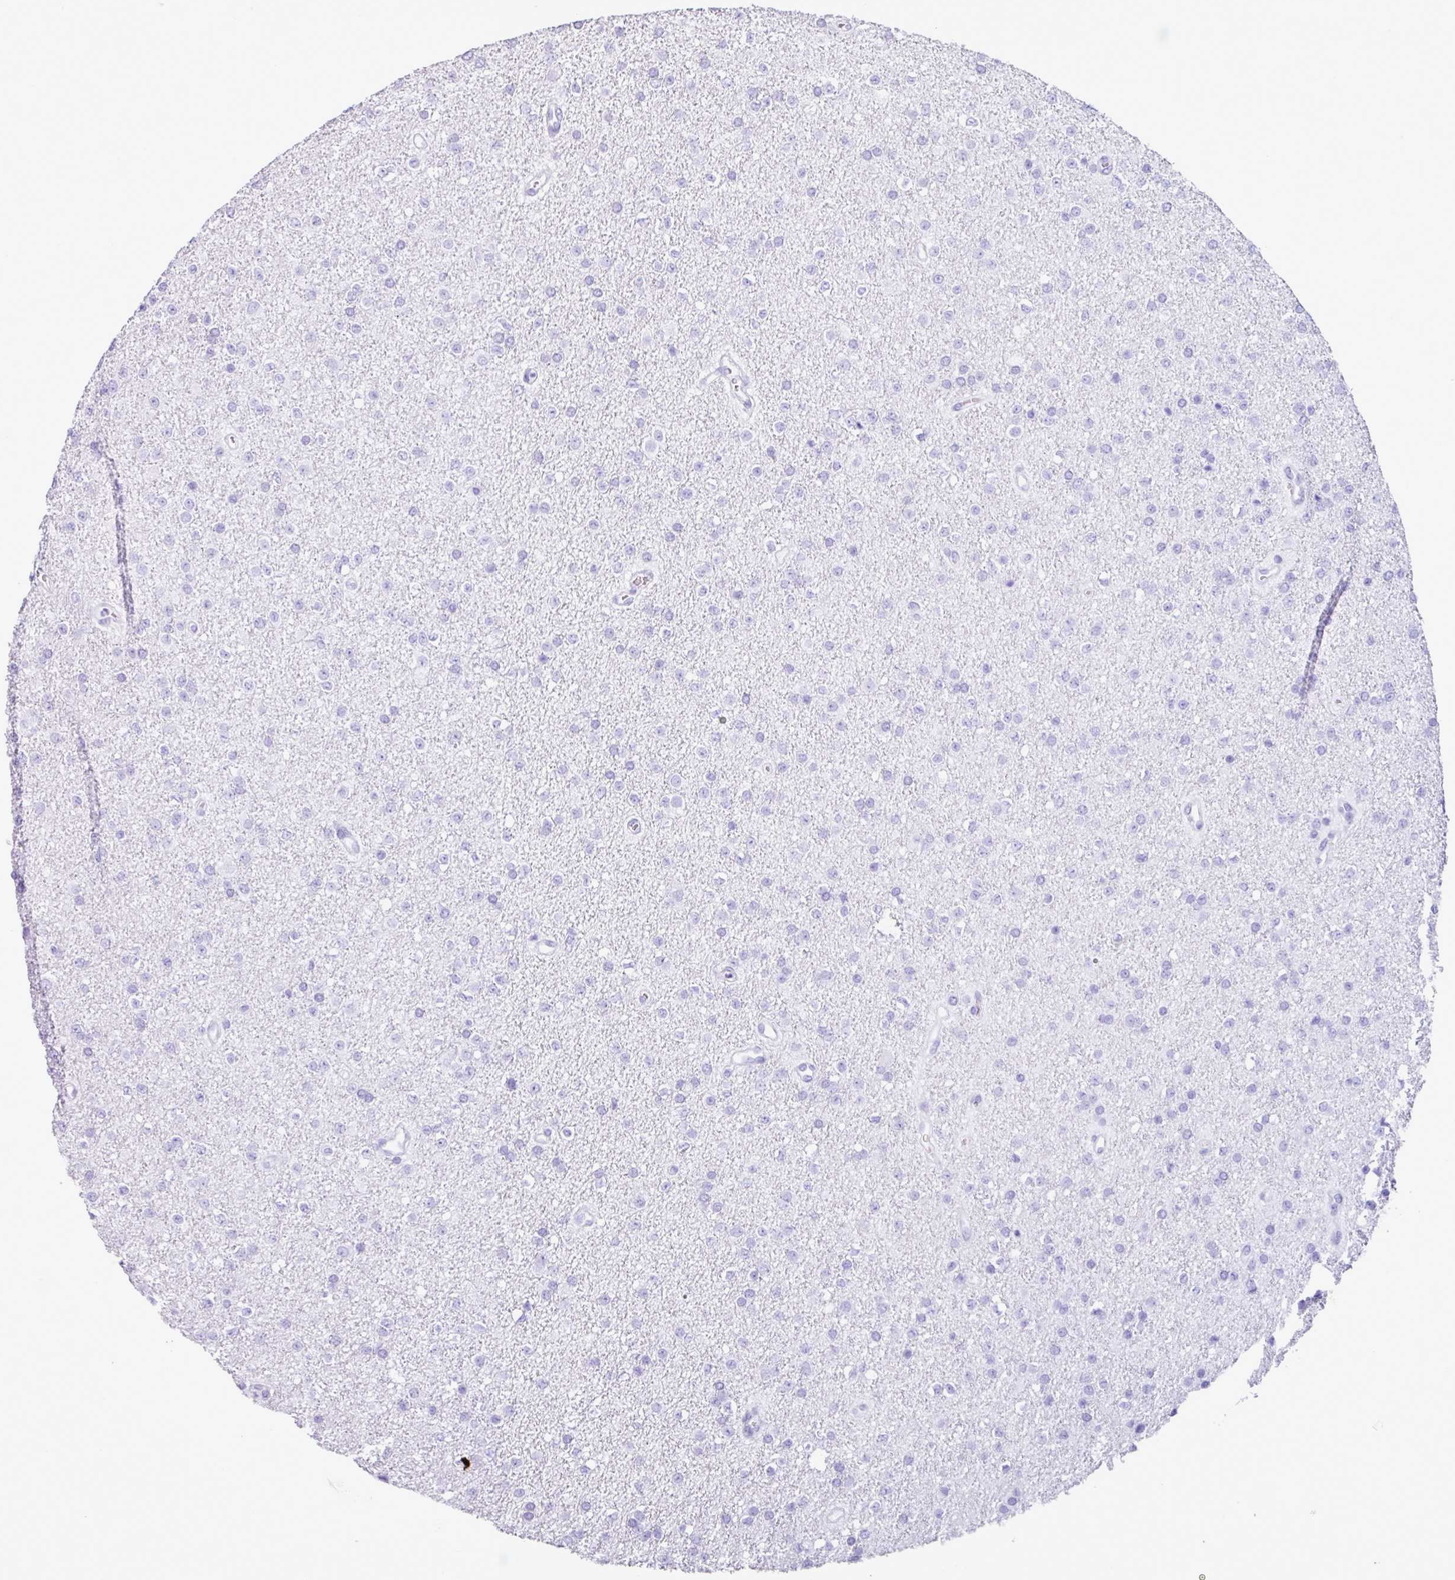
{"staining": {"intensity": "negative", "quantity": "none", "location": "none"}, "tissue": "glioma", "cell_type": "Tumor cells", "image_type": "cancer", "snomed": [{"axis": "morphology", "description": "Glioma, malignant, Low grade"}, {"axis": "topography", "description": "Brain"}], "caption": "Glioma stained for a protein using immunohistochemistry (IHC) demonstrates no positivity tumor cells.", "gene": "PPP1R35", "patient": {"sex": "female", "age": 34}}